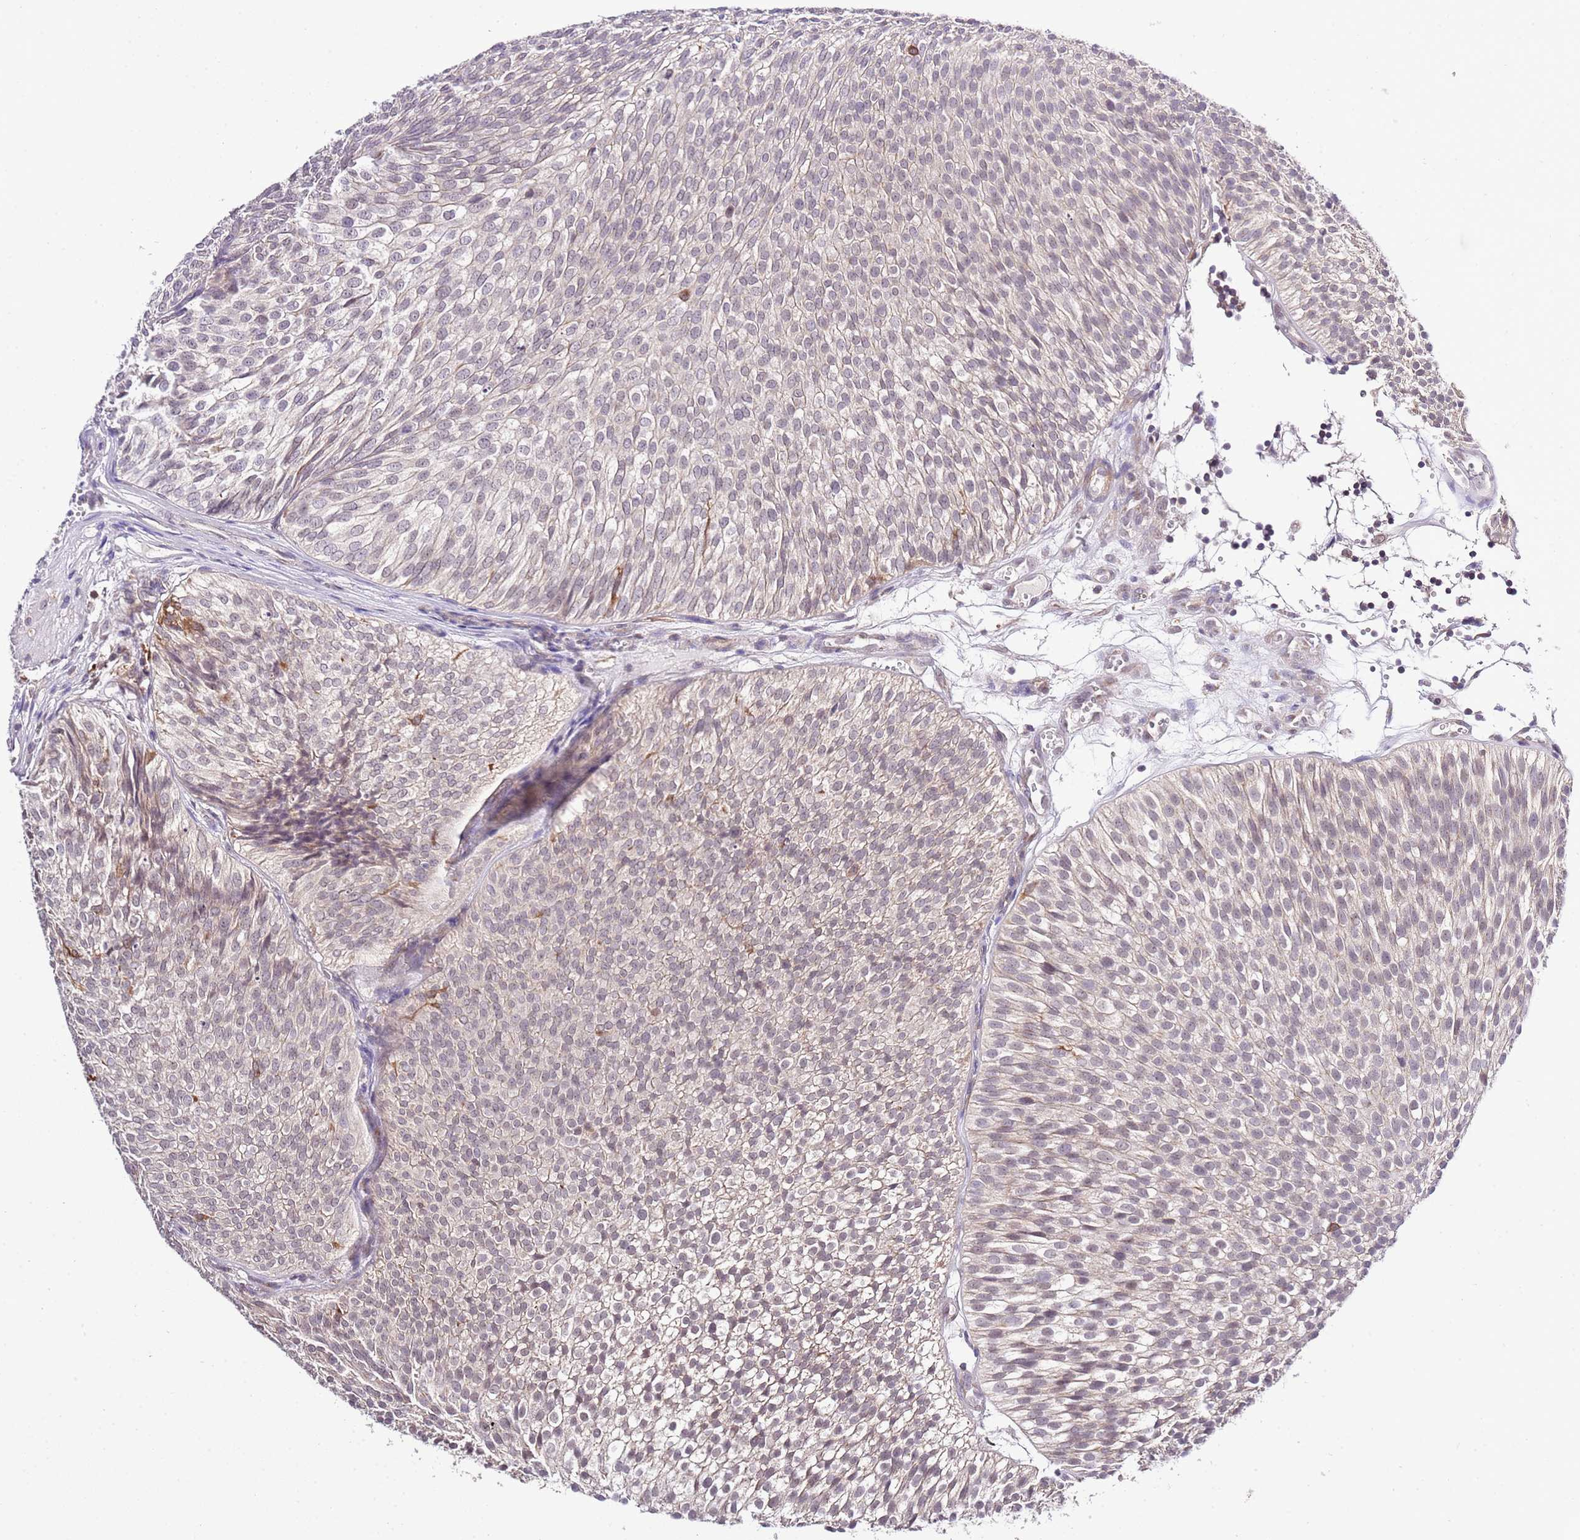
{"staining": {"intensity": "negative", "quantity": "none", "location": "none"}, "tissue": "urothelial cancer", "cell_type": "Tumor cells", "image_type": "cancer", "snomed": [{"axis": "morphology", "description": "Urothelial carcinoma, Low grade"}, {"axis": "topography", "description": "Urinary bladder"}], "caption": "Immunohistochemistry micrograph of urothelial carcinoma (low-grade) stained for a protein (brown), which demonstrates no staining in tumor cells. Brightfield microscopy of IHC stained with DAB (3,3'-diaminobenzidine) (brown) and hematoxylin (blue), captured at high magnification.", "gene": "EFHD1", "patient": {"sex": "male", "age": 91}}